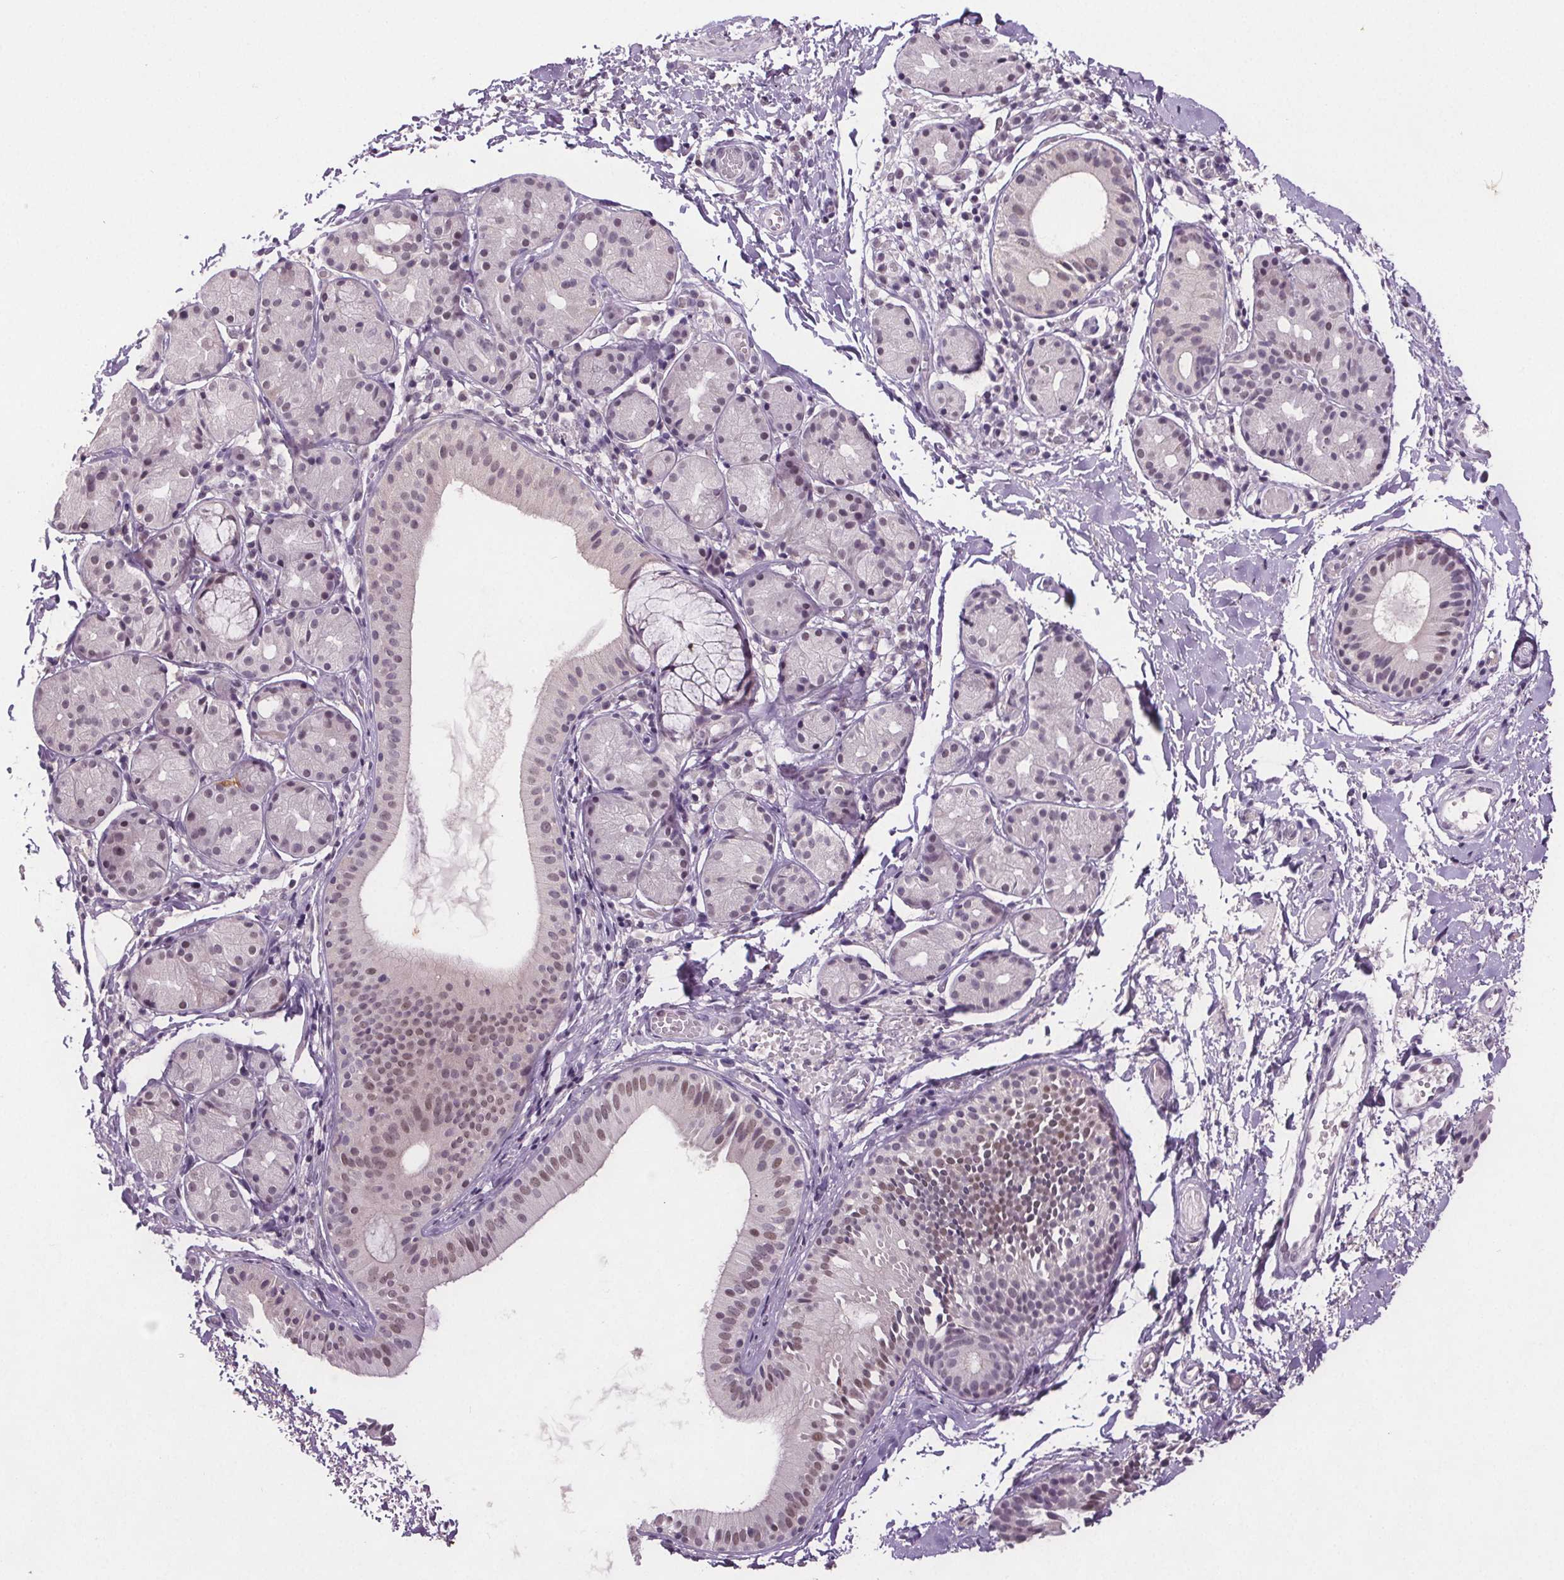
{"staining": {"intensity": "weak", "quantity": "<25%", "location": "nuclear"}, "tissue": "nasopharynx", "cell_type": "Respiratory epithelial cells", "image_type": "normal", "snomed": [{"axis": "morphology", "description": "Normal tissue, NOS"}, {"axis": "morphology", "description": "Basal cell carcinoma"}, {"axis": "topography", "description": "Cartilage tissue"}, {"axis": "topography", "description": "Nasopharynx"}, {"axis": "topography", "description": "Oral tissue"}], "caption": "An immunohistochemistry histopathology image of normal nasopharynx is shown. There is no staining in respiratory epithelial cells of nasopharynx.", "gene": "CENPF", "patient": {"sex": "female", "age": 77}}